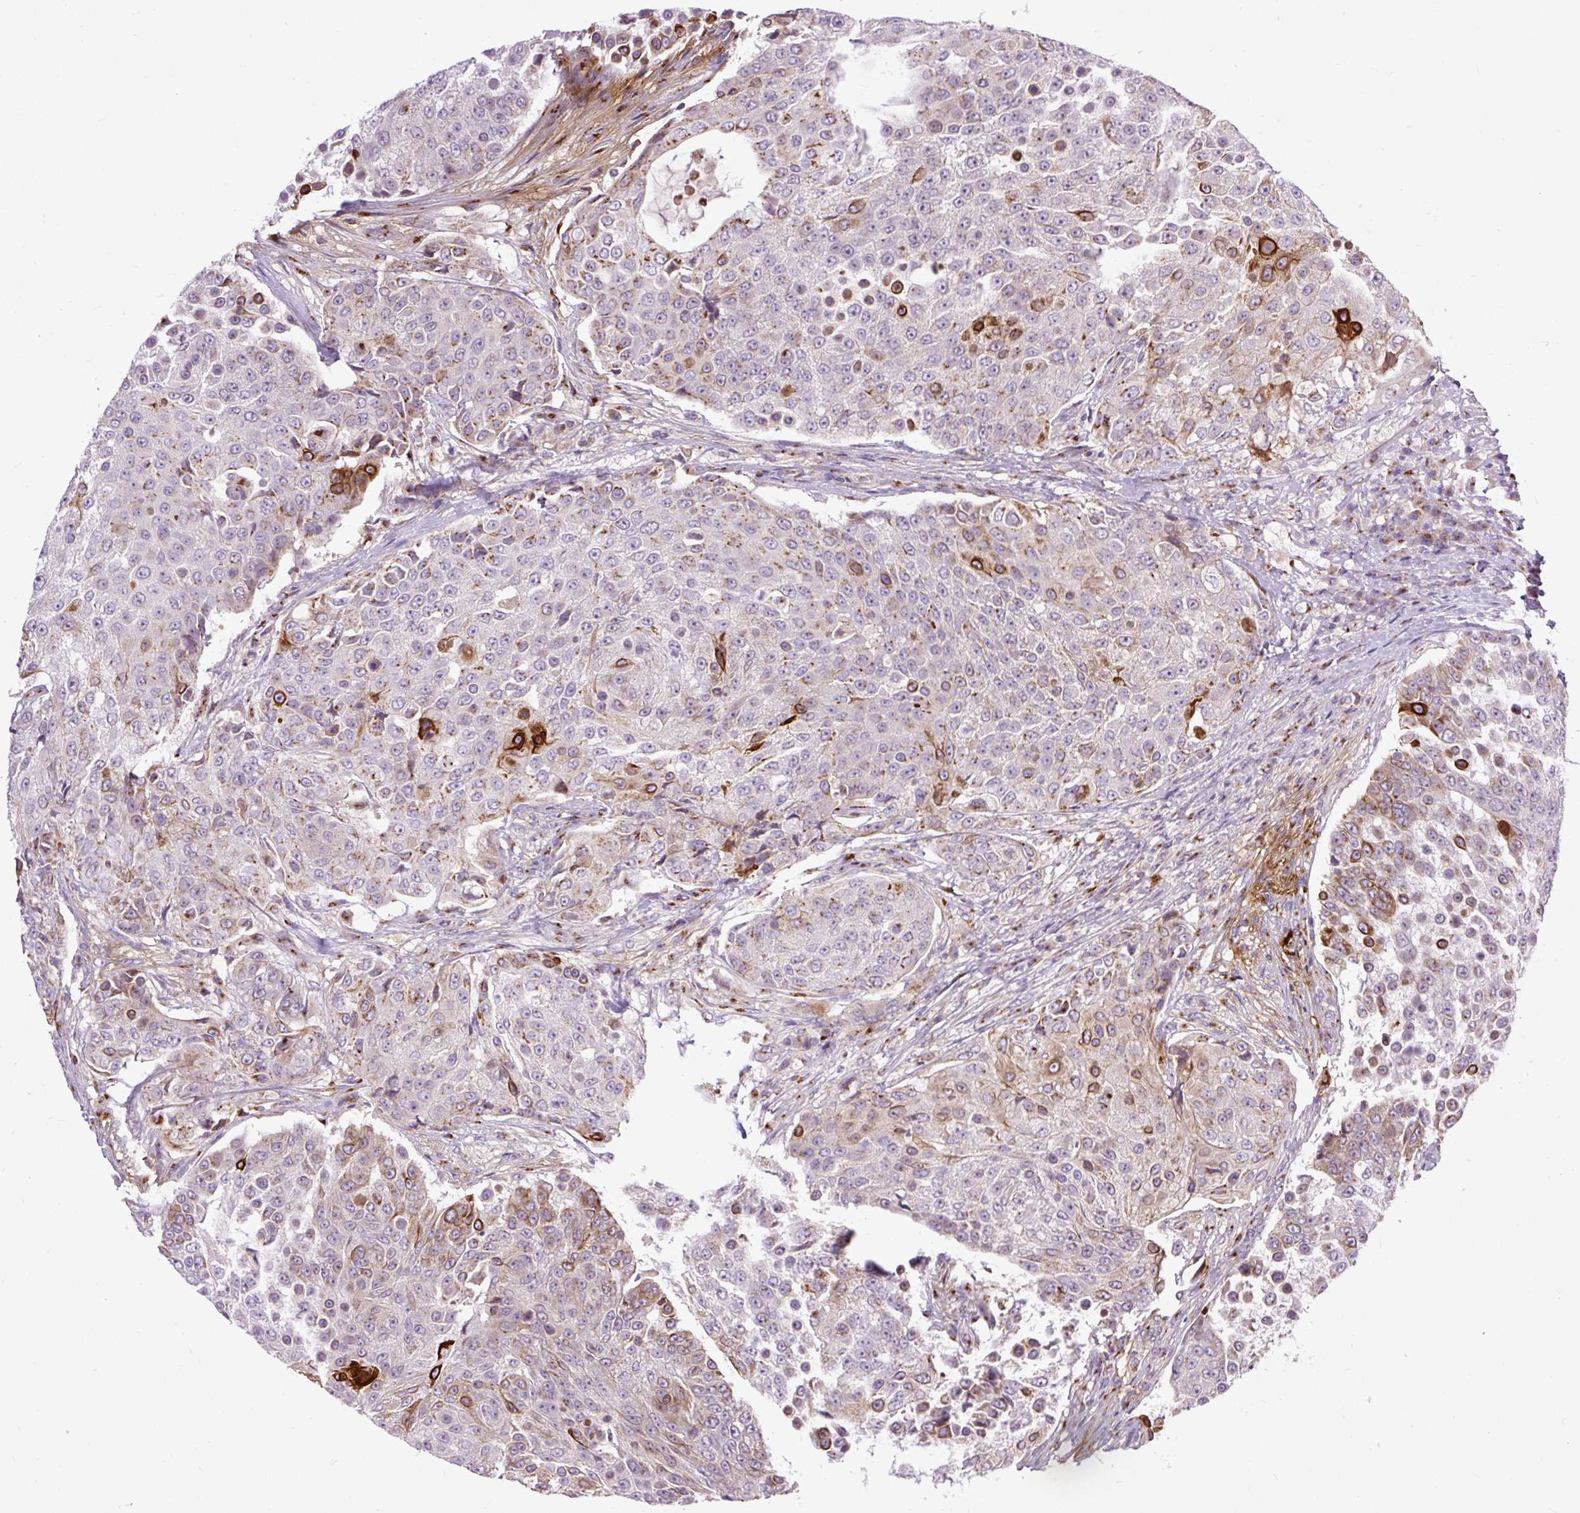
{"staining": {"intensity": "strong", "quantity": "<25%", "location": "cytoplasmic/membranous"}, "tissue": "urothelial cancer", "cell_type": "Tumor cells", "image_type": "cancer", "snomed": [{"axis": "morphology", "description": "Urothelial carcinoma, High grade"}, {"axis": "topography", "description": "Urinary bladder"}], "caption": "Strong cytoplasmic/membranous expression is identified in approximately <25% of tumor cells in urothelial cancer.", "gene": "MSMP", "patient": {"sex": "female", "age": 63}}